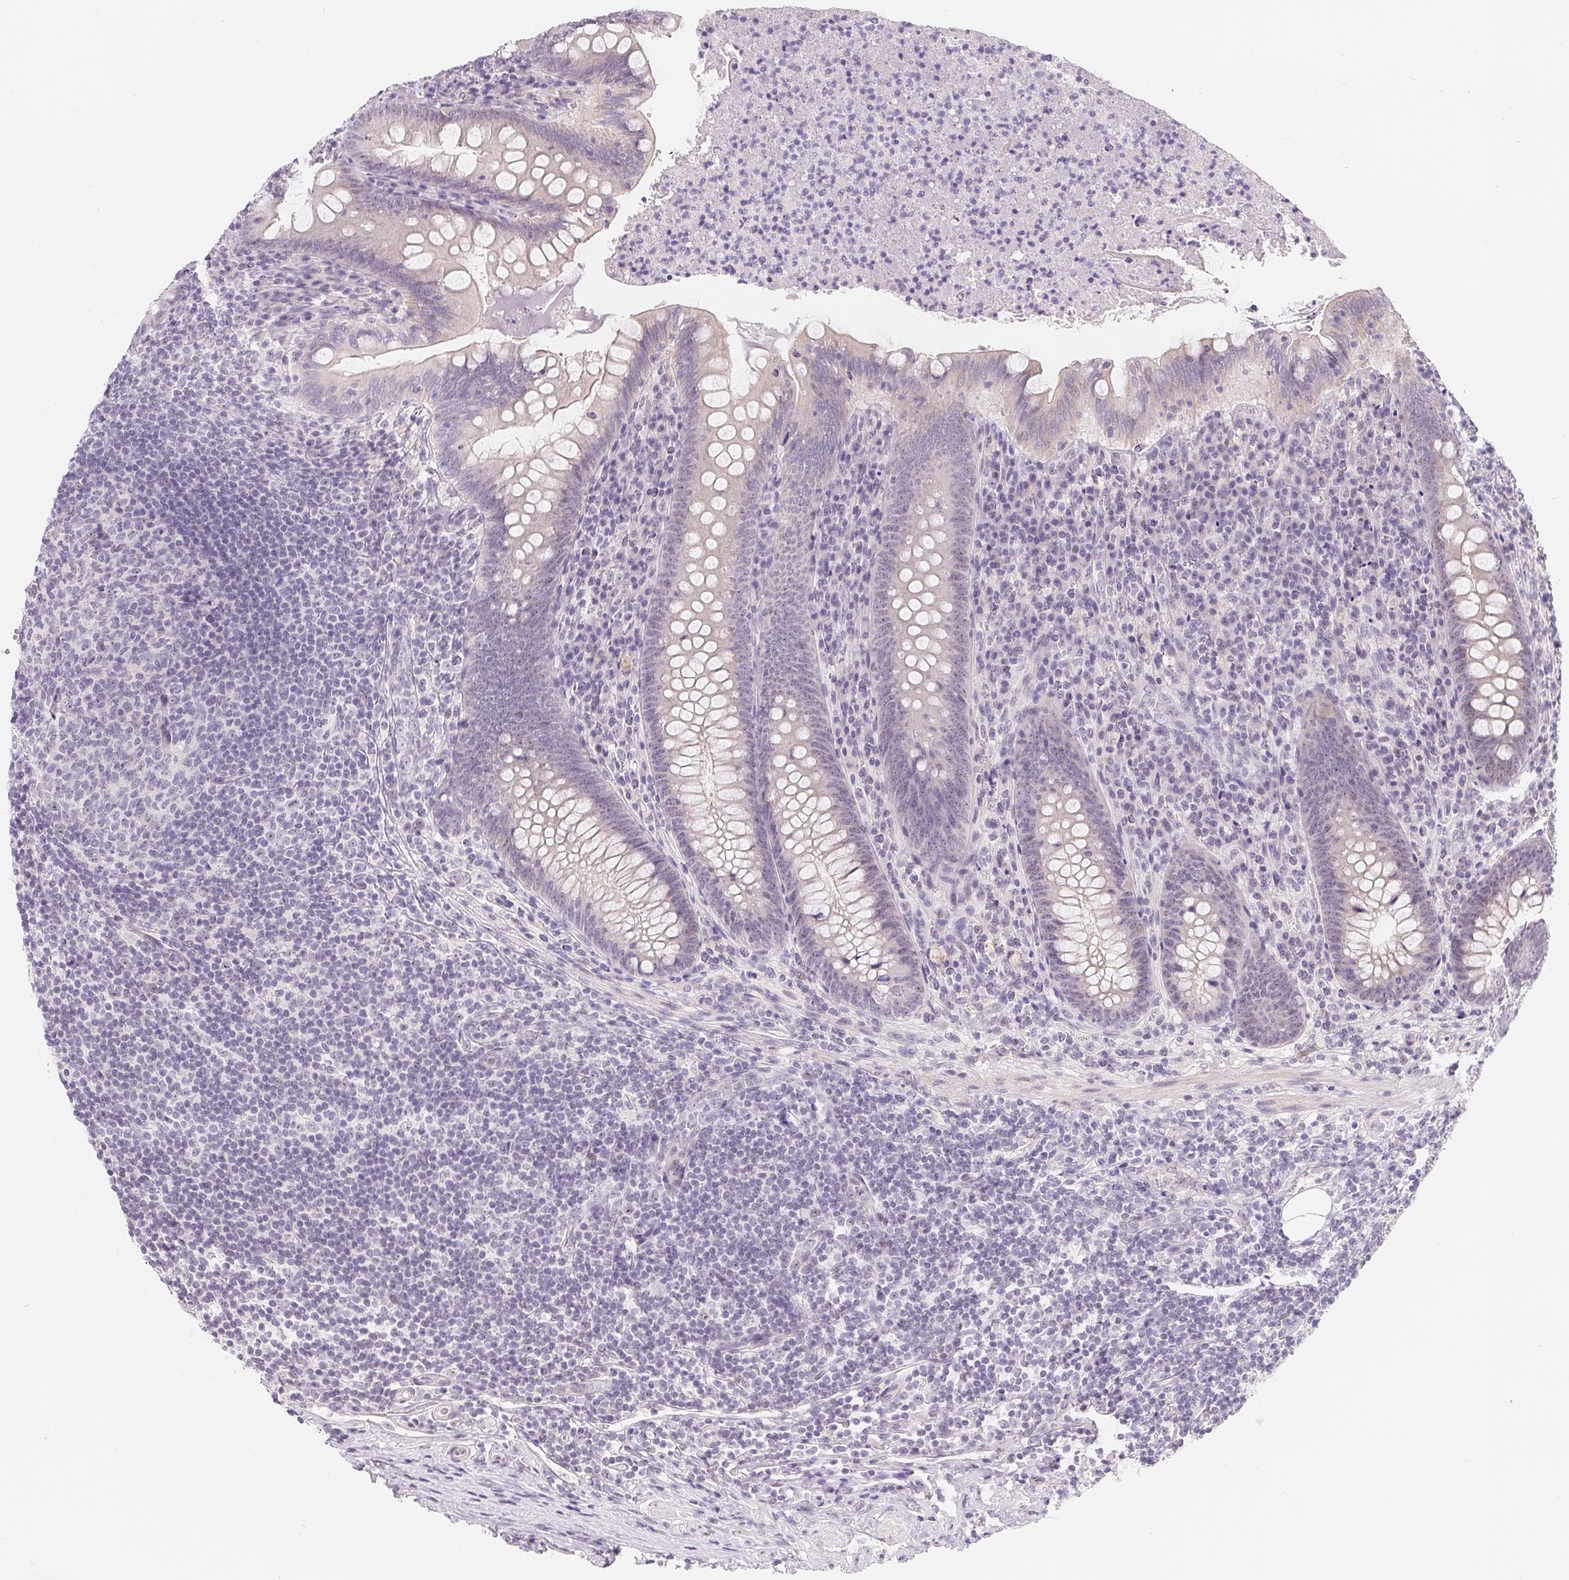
{"staining": {"intensity": "negative", "quantity": "none", "location": "none"}, "tissue": "appendix", "cell_type": "Glandular cells", "image_type": "normal", "snomed": [{"axis": "morphology", "description": "Normal tissue, NOS"}, {"axis": "topography", "description": "Appendix"}], "caption": "Immunohistochemical staining of unremarkable human appendix exhibits no significant staining in glandular cells. (Stains: DAB (3,3'-diaminobenzidine) IHC with hematoxylin counter stain, Microscopy: brightfield microscopy at high magnification).", "gene": "LCA5L", "patient": {"sex": "male", "age": 47}}